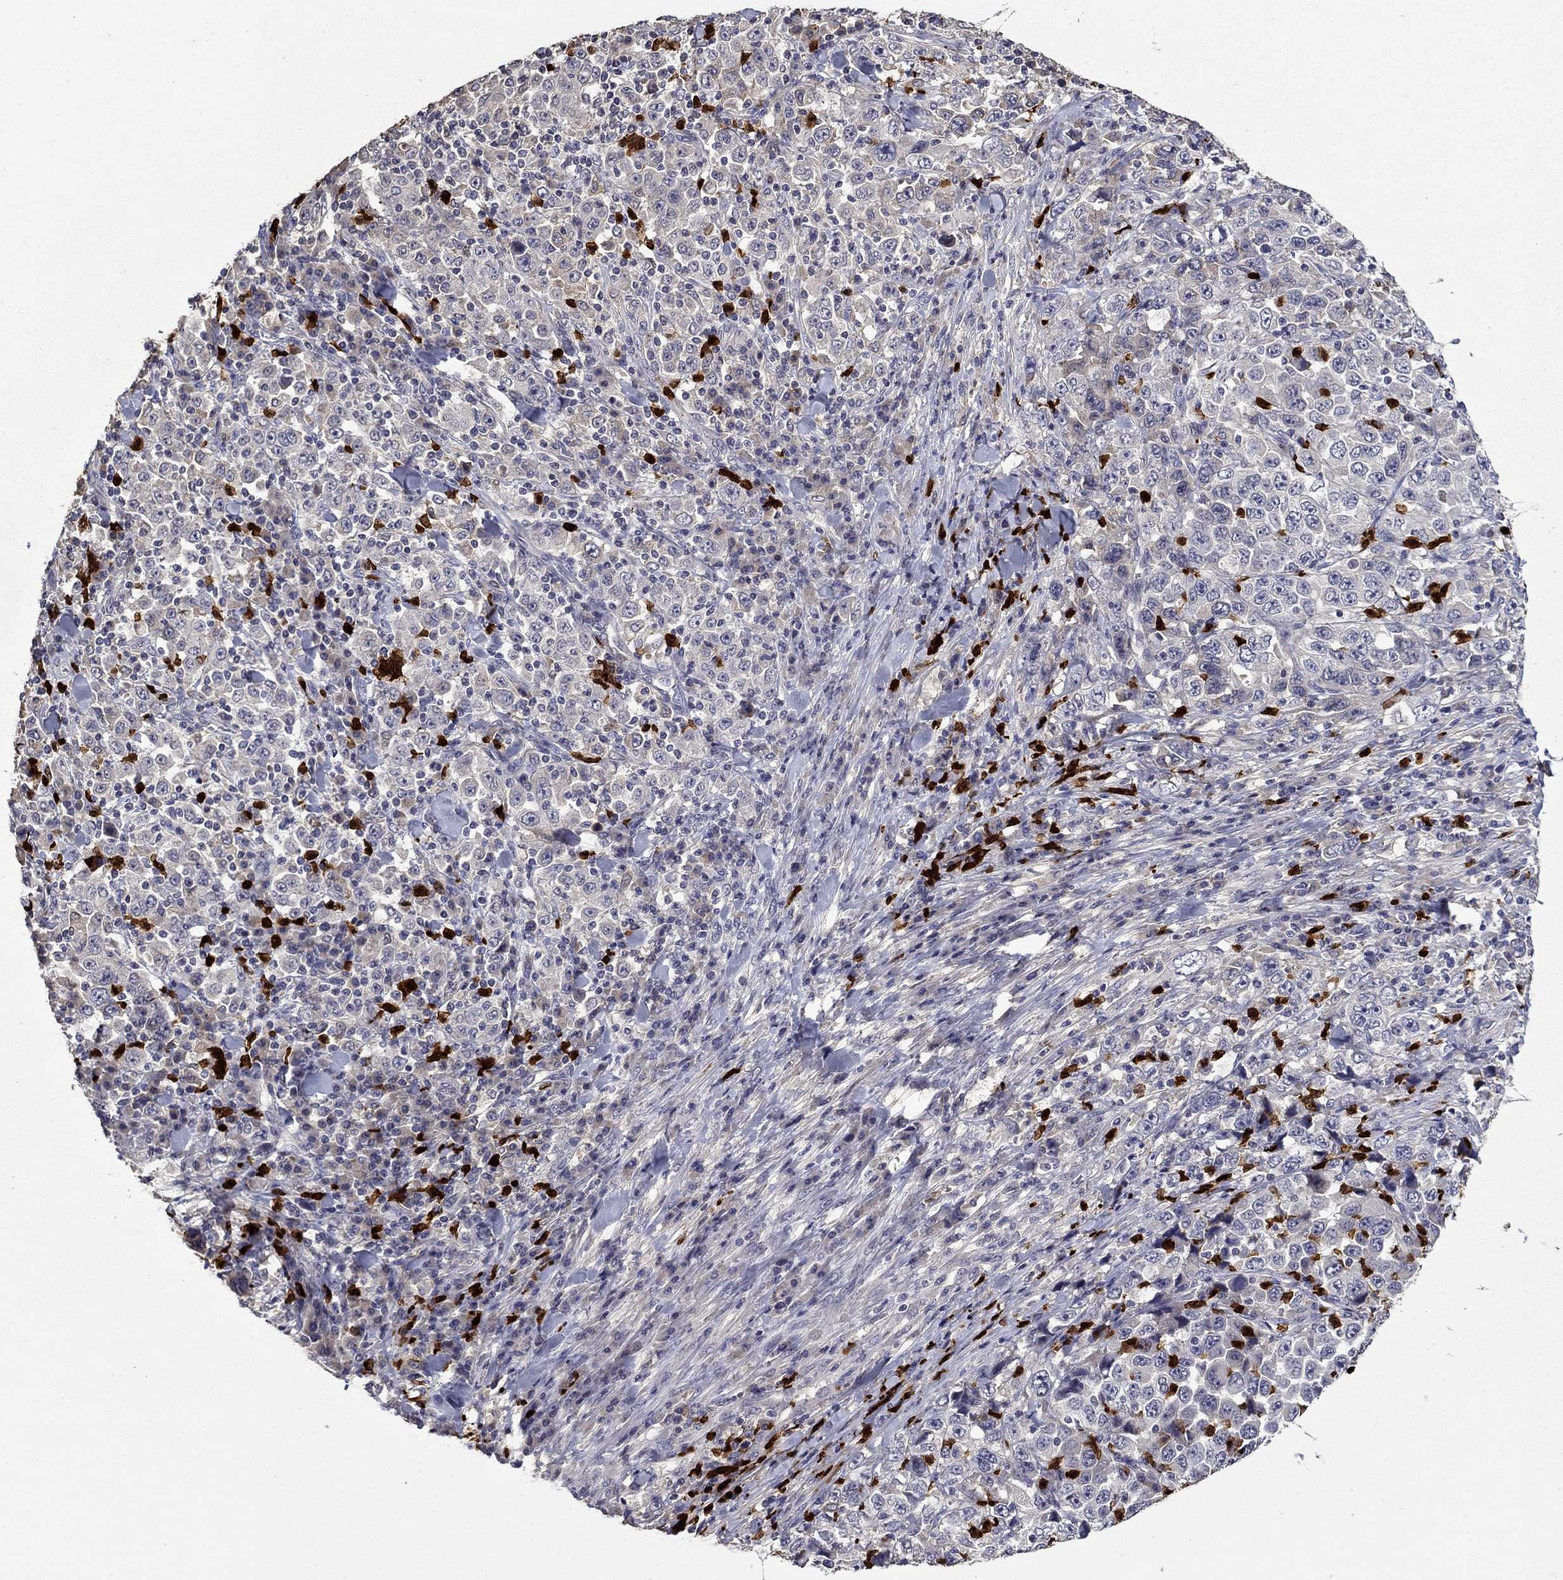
{"staining": {"intensity": "negative", "quantity": "none", "location": "none"}, "tissue": "stomach cancer", "cell_type": "Tumor cells", "image_type": "cancer", "snomed": [{"axis": "morphology", "description": "Normal tissue, NOS"}, {"axis": "morphology", "description": "Adenocarcinoma, NOS"}, {"axis": "topography", "description": "Stomach, upper"}, {"axis": "topography", "description": "Stomach"}], "caption": "The histopathology image displays no significant staining in tumor cells of stomach cancer.", "gene": "SATB1", "patient": {"sex": "male", "age": 59}}